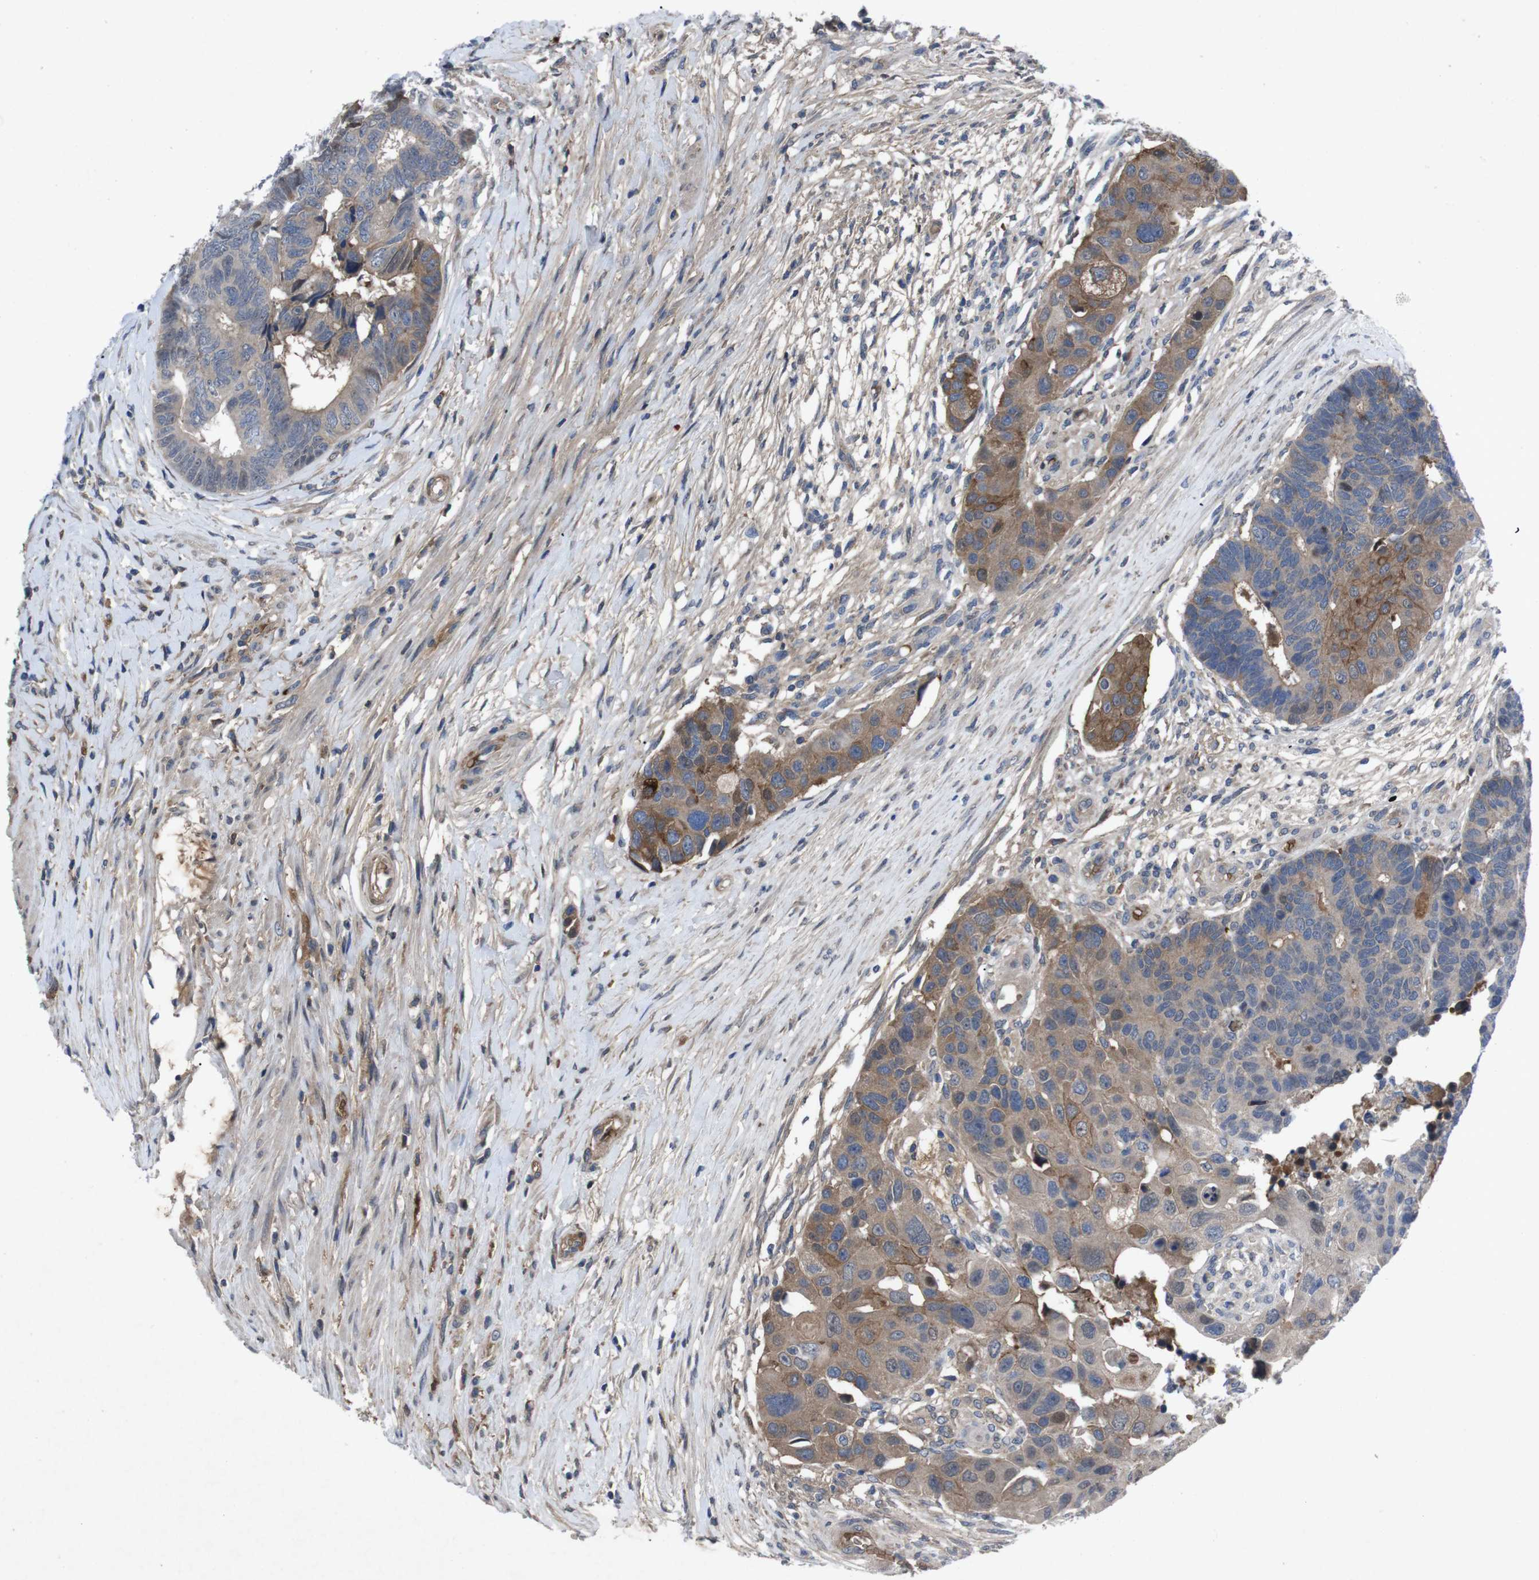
{"staining": {"intensity": "moderate", "quantity": ">75%", "location": "cytoplasmic/membranous"}, "tissue": "colorectal cancer", "cell_type": "Tumor cells", "image_type": "cancer", "snomed": [{"axis": "morphology", "description": "Adenocarcinoma, NOS"}, {"axis": "topography", "description": "Rectum"}], "caption": "Colorectal cancer stained with a brown dye shows moderate cytoplasmic/membranous positive expression in approximately >75% of tumor cells.", "gene": "SPTB", "patient": {"sex": "male", "age": 51}}